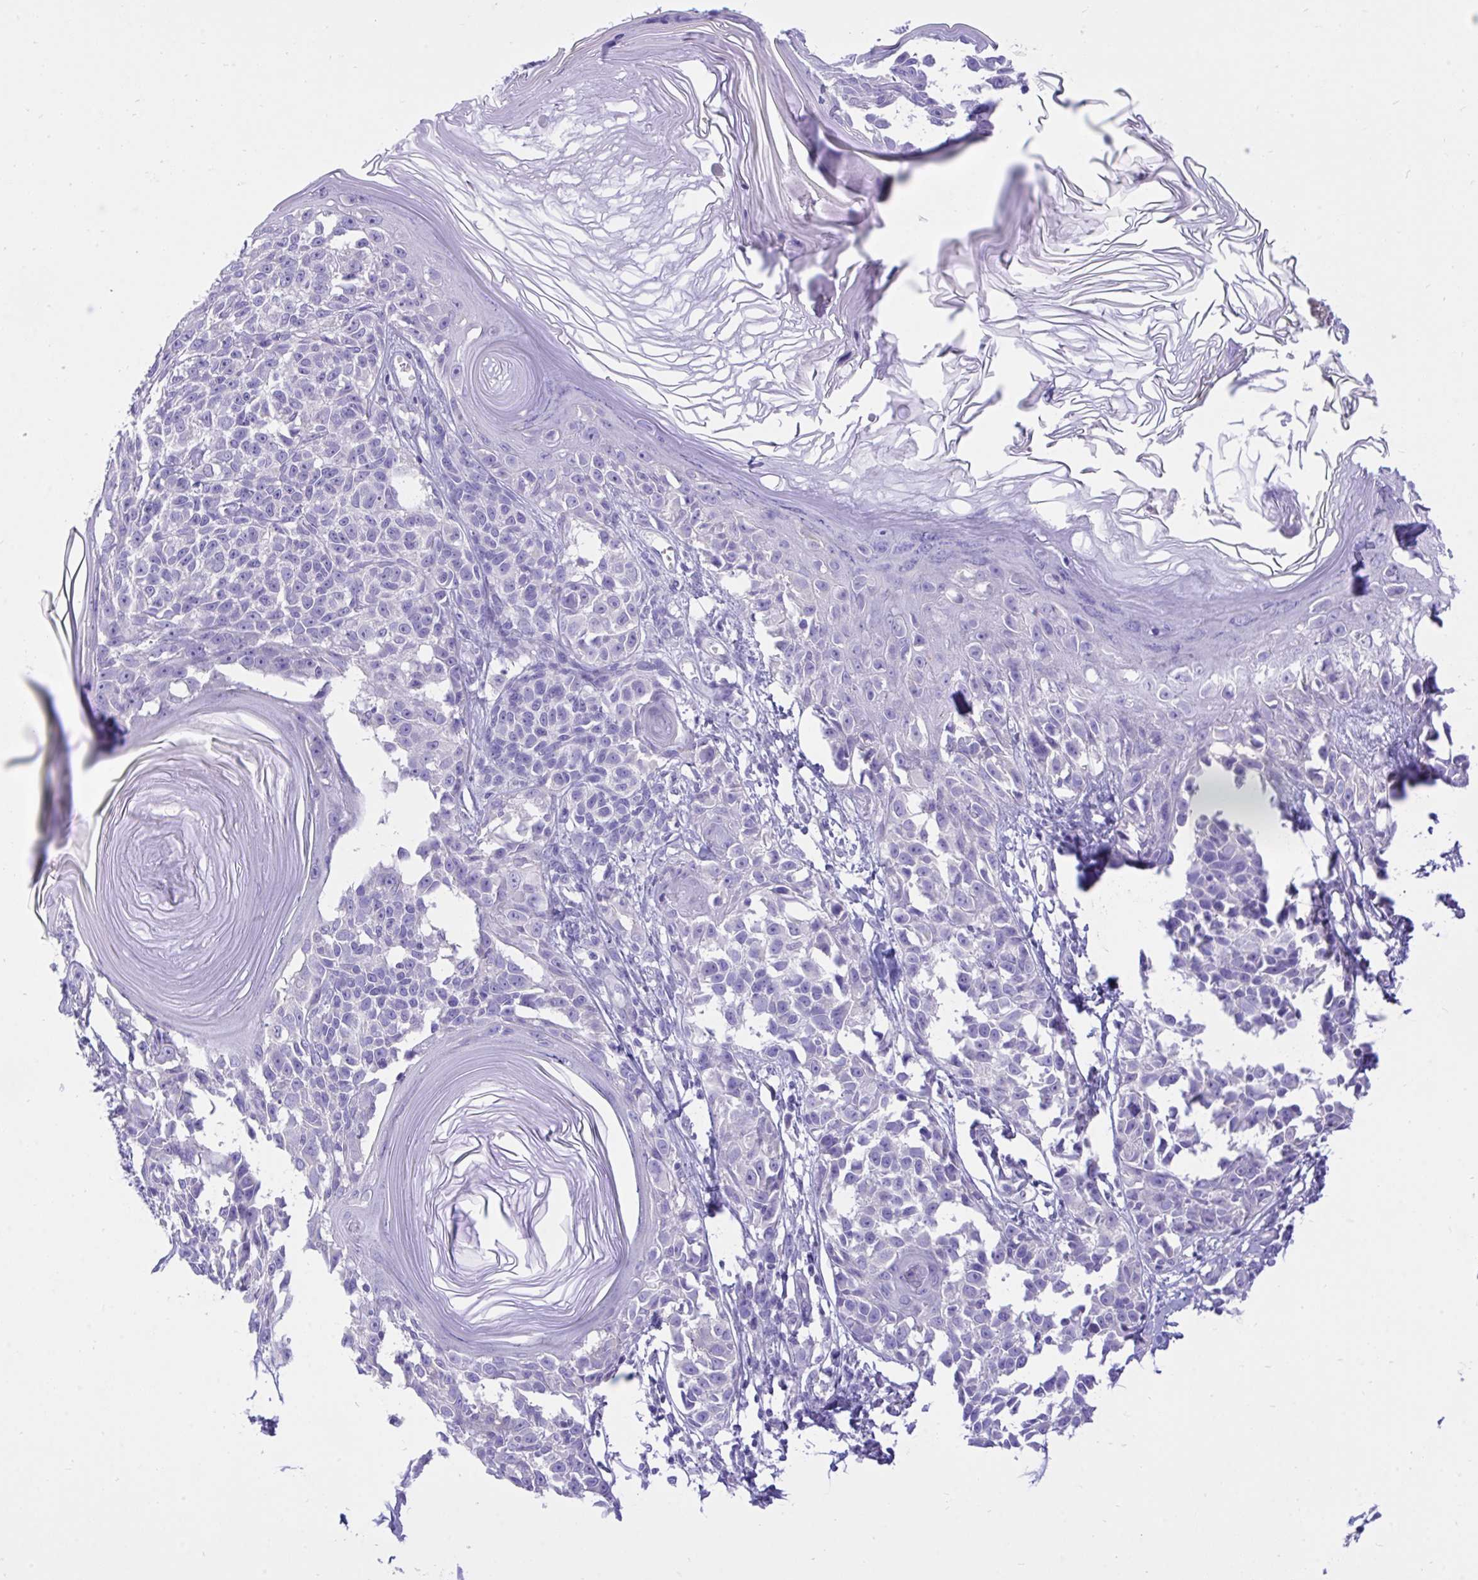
{"staining": {"intensity": "negative", "quantity": "none", "location": "none"}, "tissue": "melanoma", "cell_type": "Tumor cells", "image_type": "cancer", "snomed": [{"axis": "morphology", "description": "Malignant melanoma, NOS"}, {"axis": "topography", "description": "Skin"}], "caption": "Melanoma was stained to show a protein in brown. There is no significant staining in tumor cells. The staining was performed using DAB to visualize the protein expression in brown, while the nuclei were stained in blue with hematoxylin (Magnification: 20x).", "gene": "MON1A", "patient": {"sex": "male", "age": 73}}